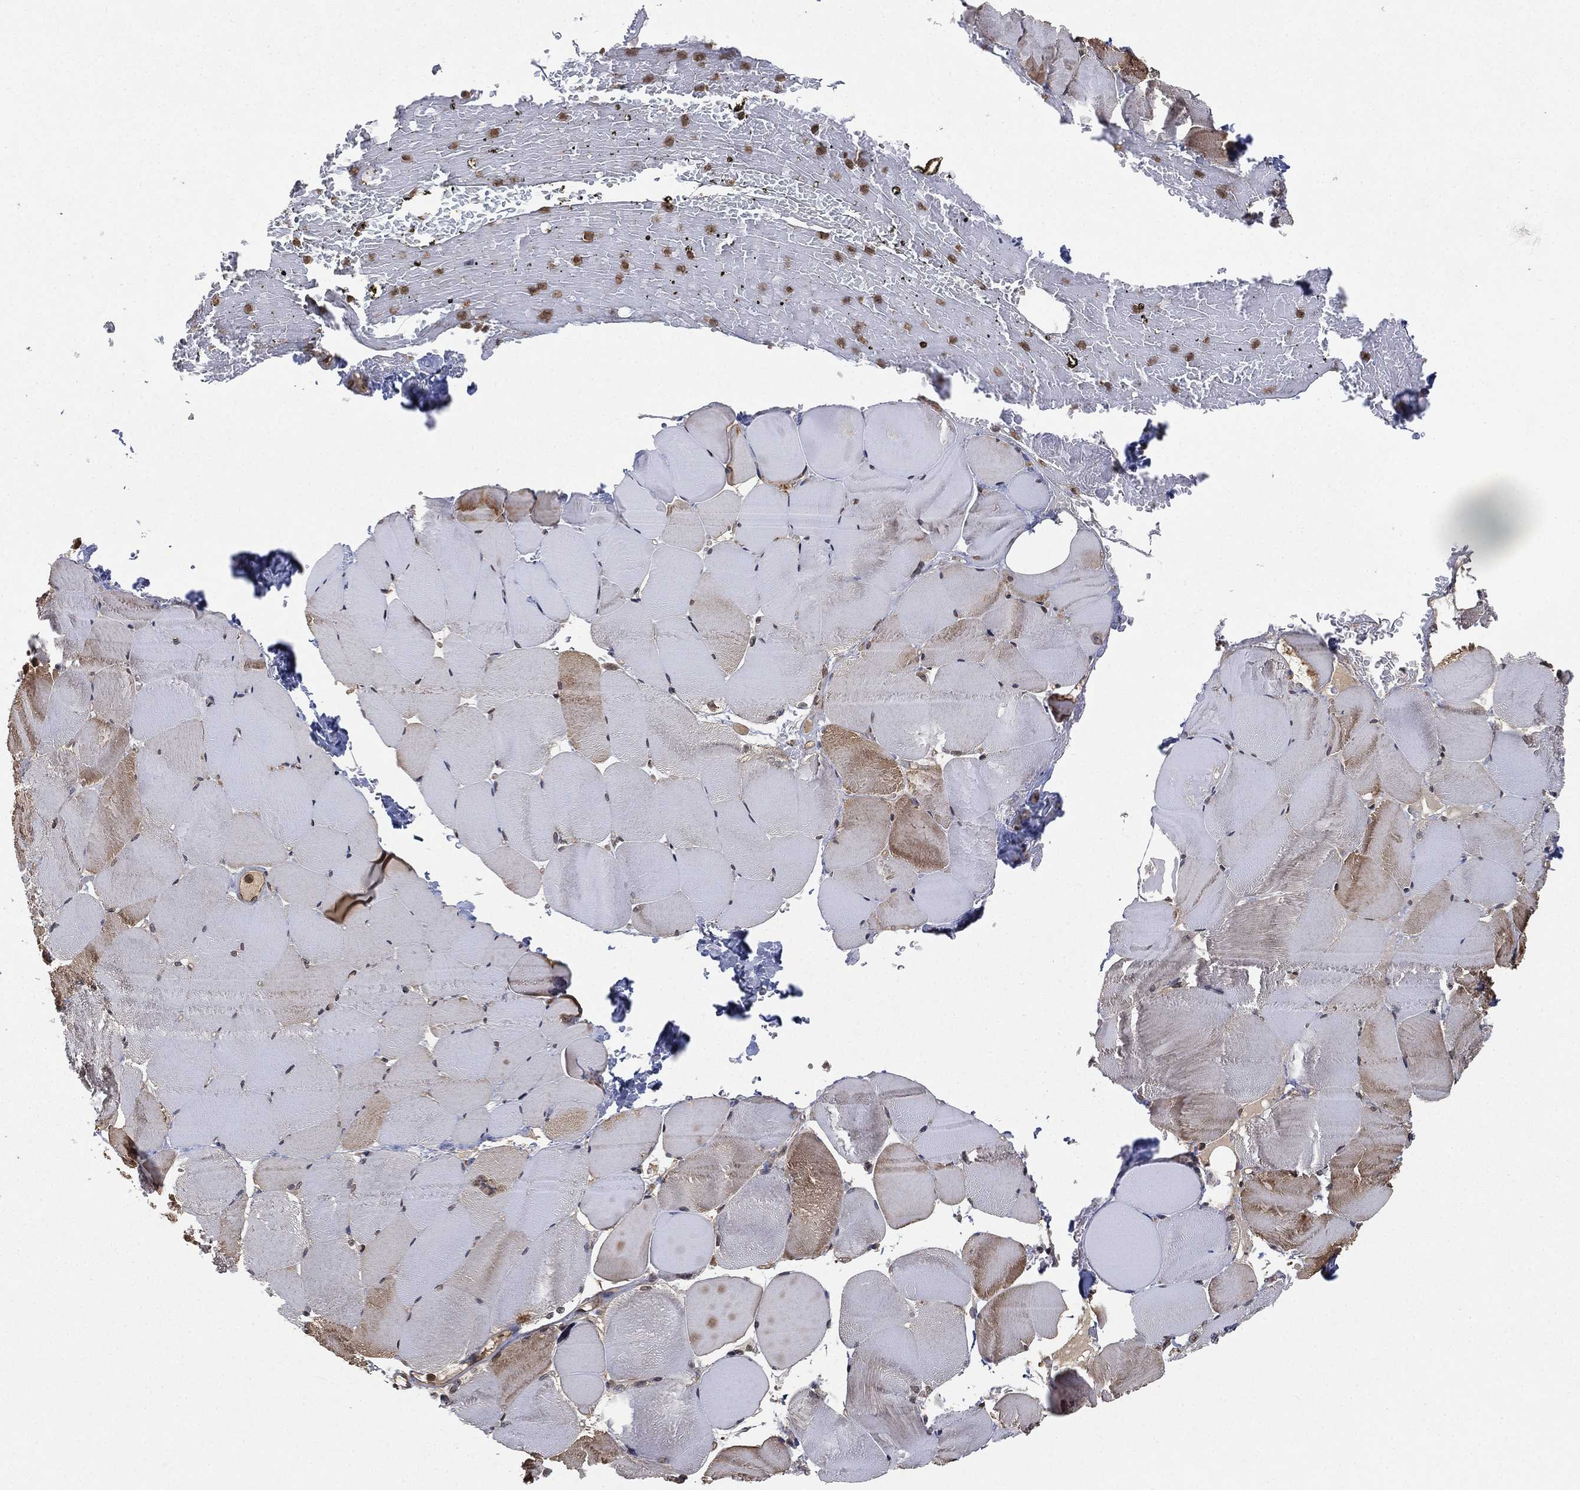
{"staining": {"intensity": "moderate", "quantity": "25%-75%", "location": "cytoplasmic/membranous"}, "tissue": "skeletal muscle", "cell_type": "Myocytes", "image_type": "normal", "snomed": [{"axis": "morphology", "description": "Normal tissue, NOS"}, {"axis": "topography", "description": "Skeletal muscle"}], "caption": "A brown stain highlights moderate cytoplasmic/membranous expression of a protein in myocytes of normal skeletal muscle. The protein is stained brown, and the nuclei are stained in blue (DAB IHC with brightfield microscopy, high magnification).", "gene": "UBA5", "patient": {"sex": "female", "age": 37}}